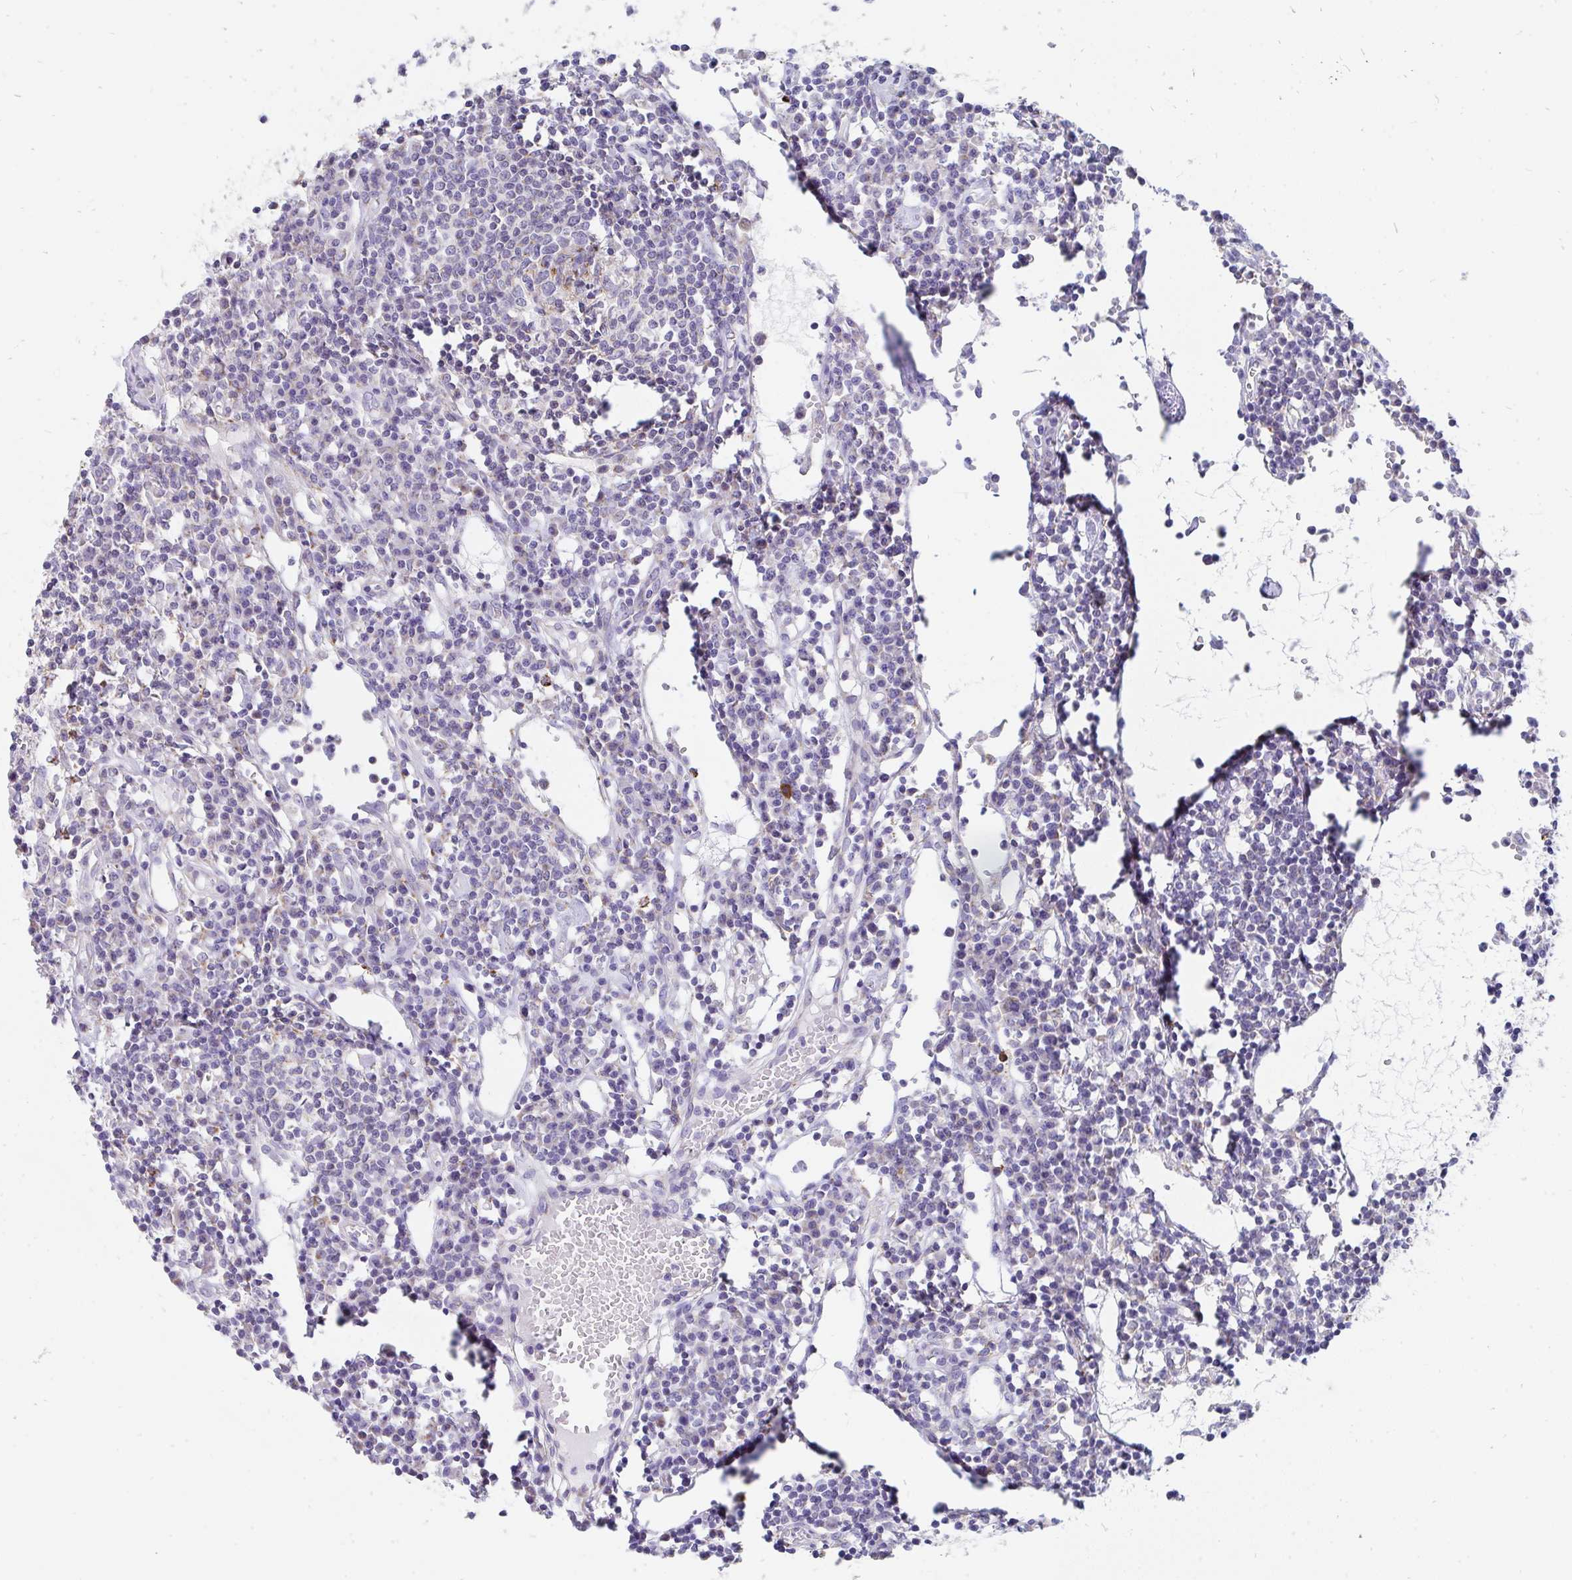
{"staining": {"intensity": "negative", "quantity": "none", "location": "none"}, "tissue": "lymph node", "cell_type": "Germinal center cells", "image_type": "normal", "snomed": [{"axis": "morphology", "description": "Normal tissue, NOS"}, {"axis": "topography", "description": "Lymph node"}], "caption": "Protein analysis of benign lymph node exhibits no significant staining in germinal center cells.", "gene": "PC", "patient": {"sex": "female", "age": 78}}